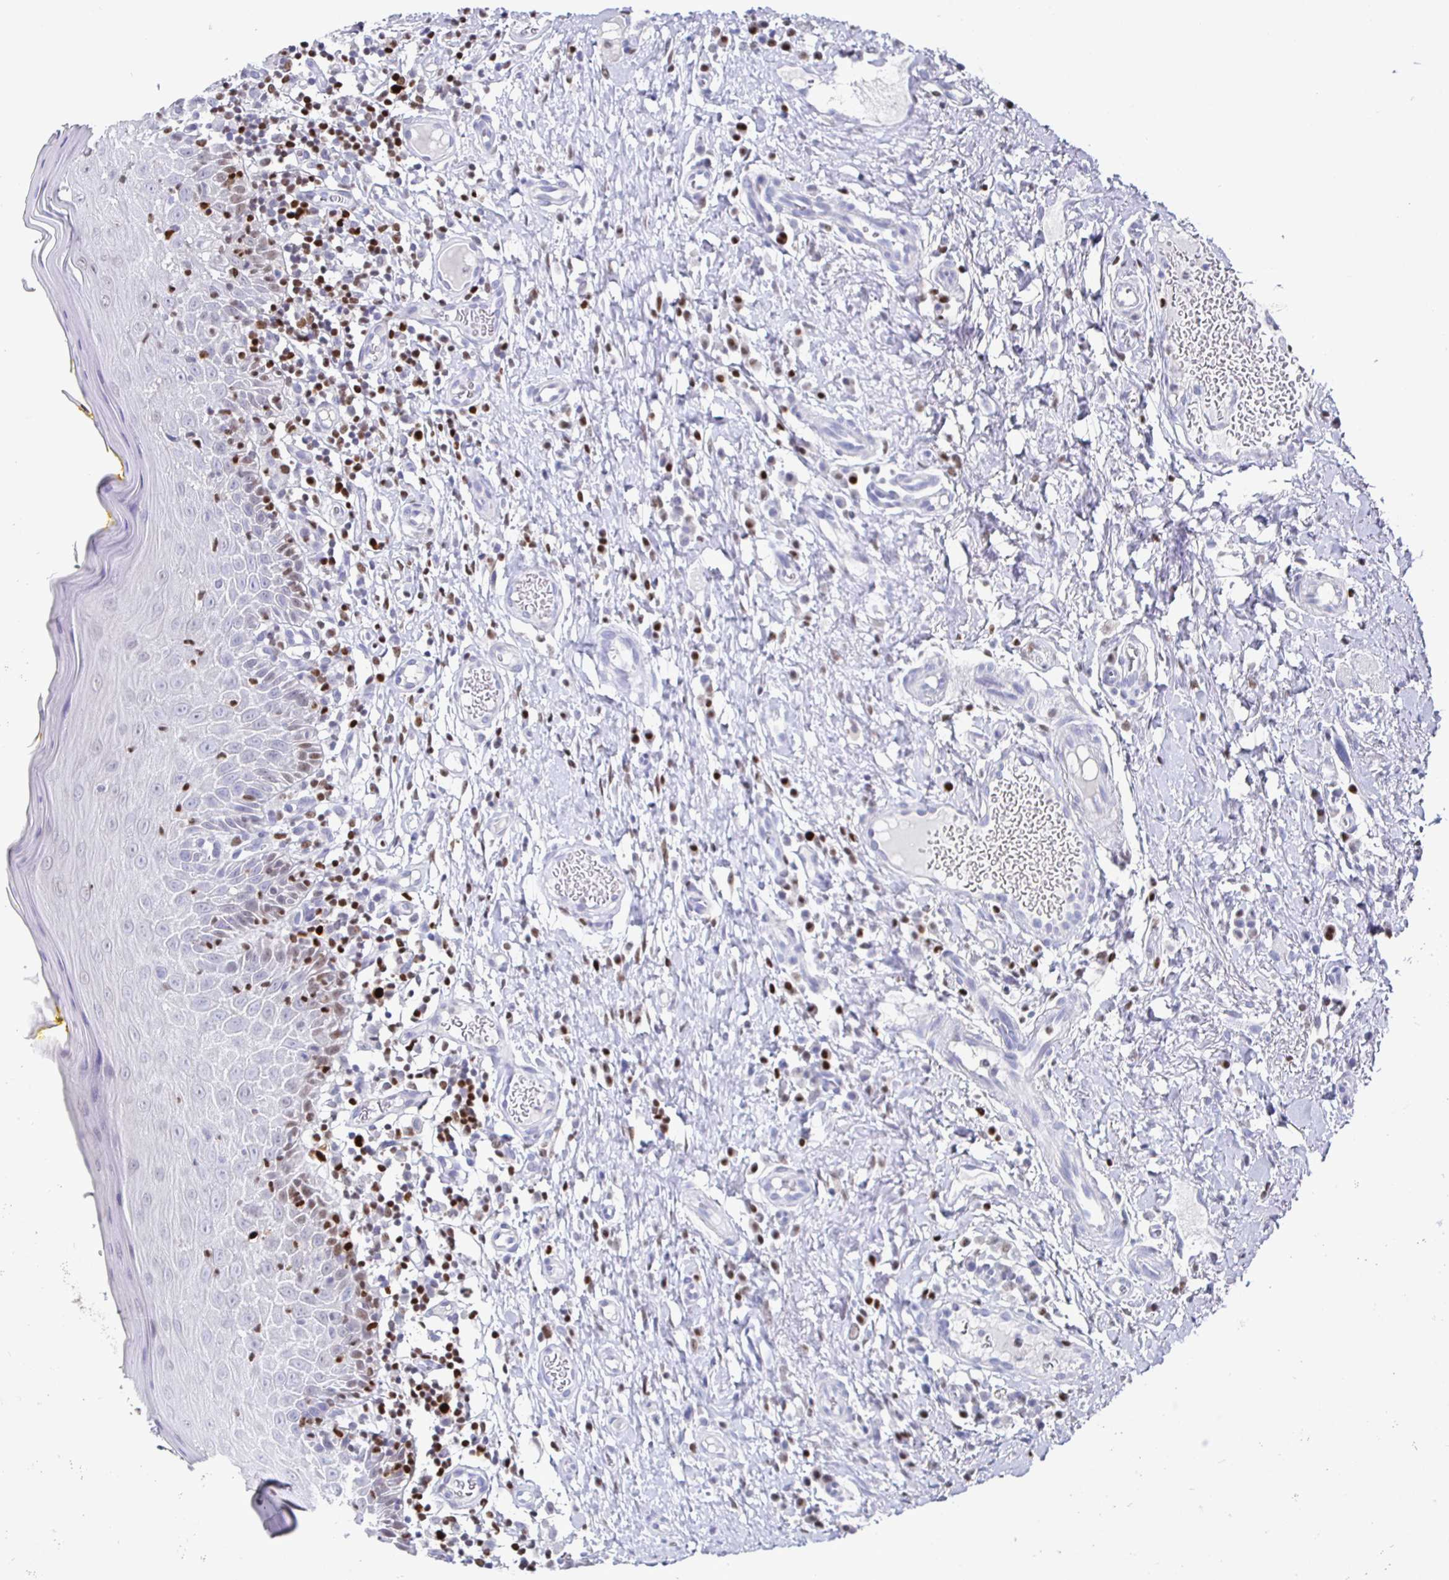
{"staining": {"intensity": "weak", "quantity": "<25%", "location": "nuclear"}, "tissue": "oral mucosa", "cell_type": "Squamous epithelial cells", "image_type": "normal", "snomed": [{"axis": "morphology", "description": "Normal tissue, NOS"}, {"axis": "topography", "description": "Oral tissue"}, {"axis": "topography", "description": "Tounge, NOS"}], "caption": "Immunohistochemical staining of unremarkable human oral mucosa exhibits no significant positivity in squamous epithelial cells. (DAB (3,3'-diaminobenzidine) immunohistochemistry (IHC), high magnification).", "gene": "RUNX2", "patient": {"sex": "female", "age": 58}}